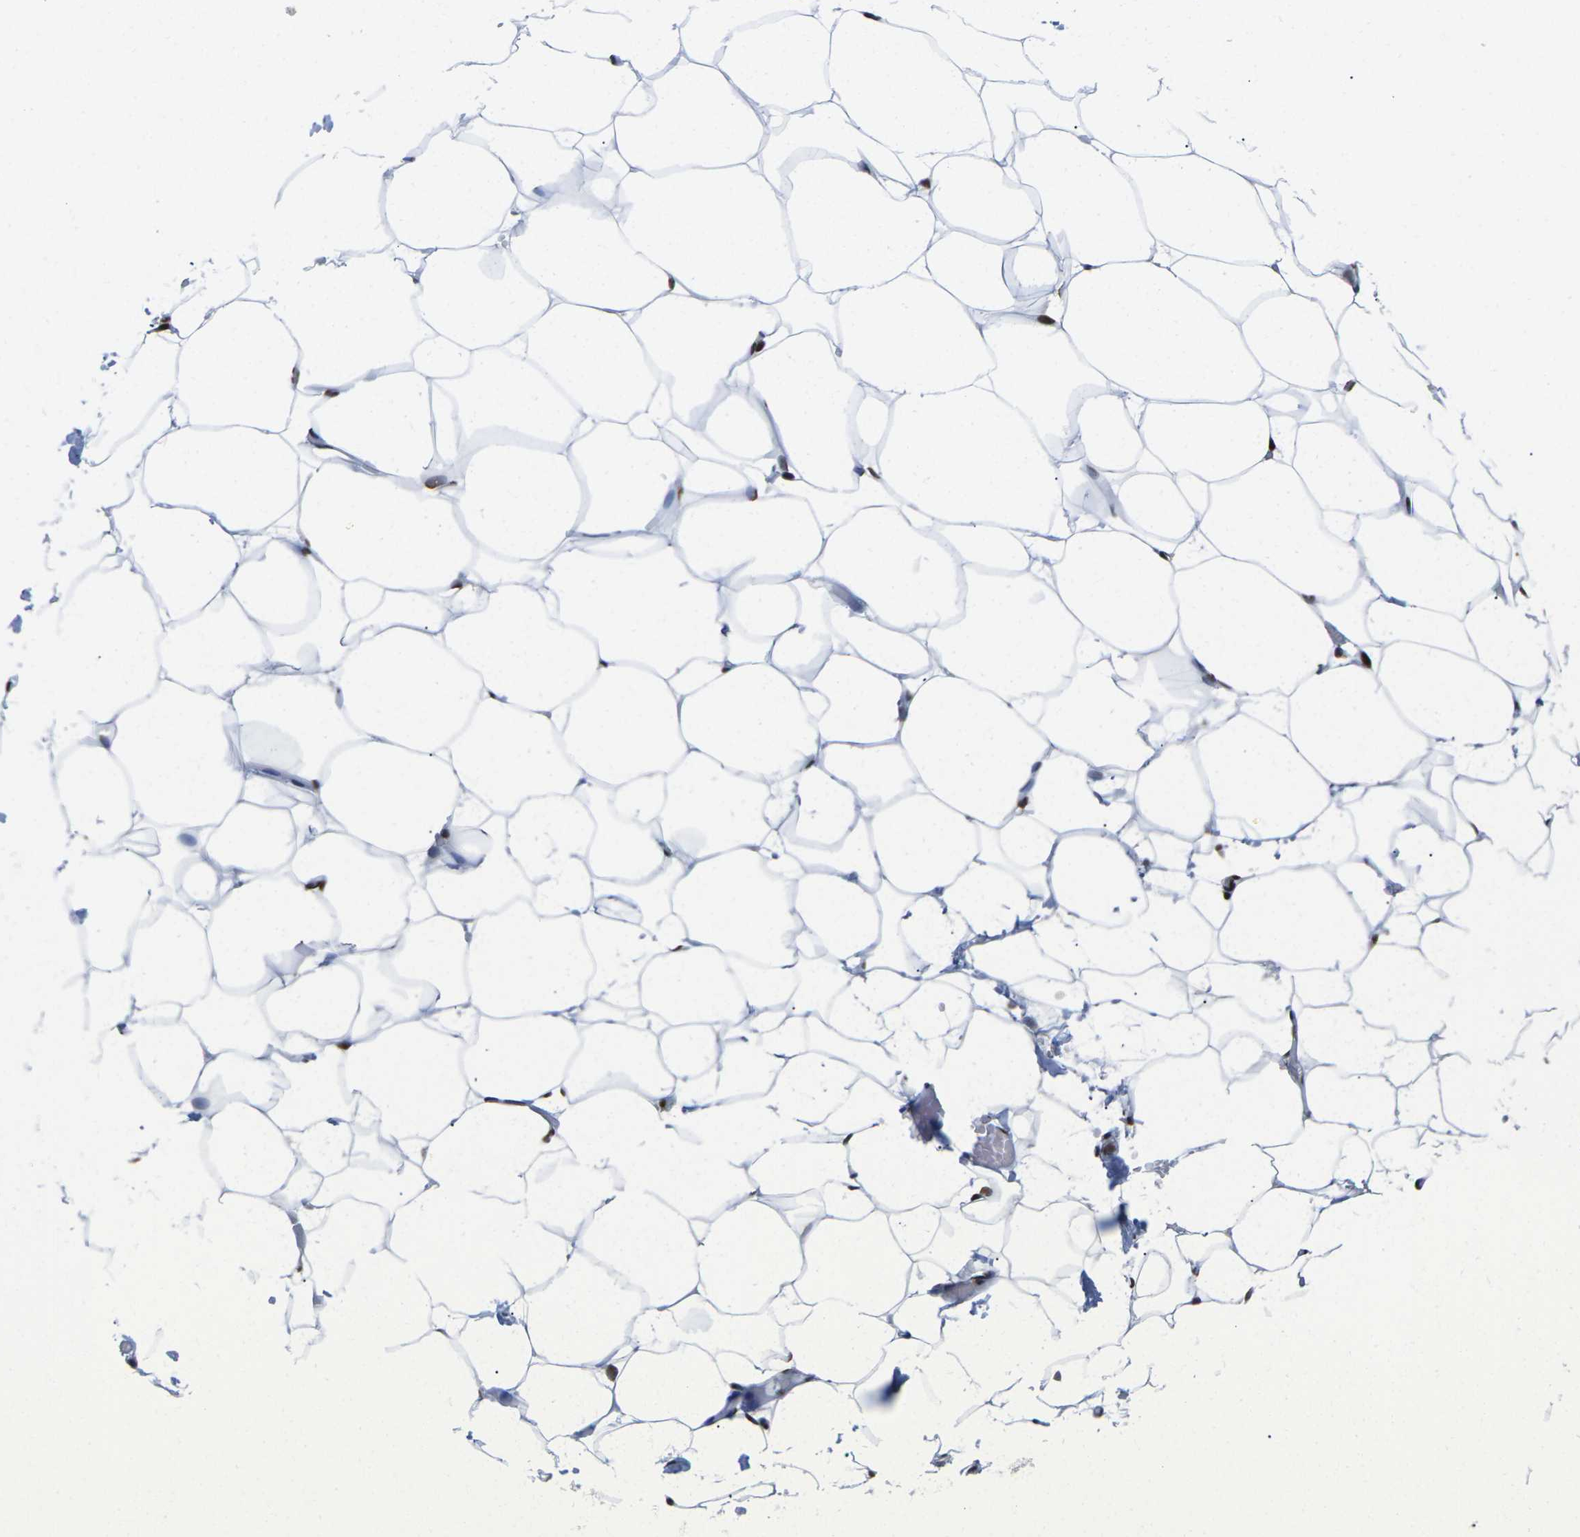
{"staining": {"intensity": "strong", "quantity": "25%-75%", "location": "nuclear"}, "tissue": "adipose tissue", "cell_type": "Adipocytes", "image_type": "normal", "snomed": [{"axis": "morphology", "description": "Normal tissue, NOS"}, {"axis": "topography", "description": "Breast"}, {"axis": "topography", "description": "Adipose tissue"}], "caption": "Protein expression analysis of unremarkable adipose tissue demonstrates strong nuclear positivity in about 25%-75% of adipocytes.", "gene": "MAGOH", "patient": {"sex": "female", "age": 25}}